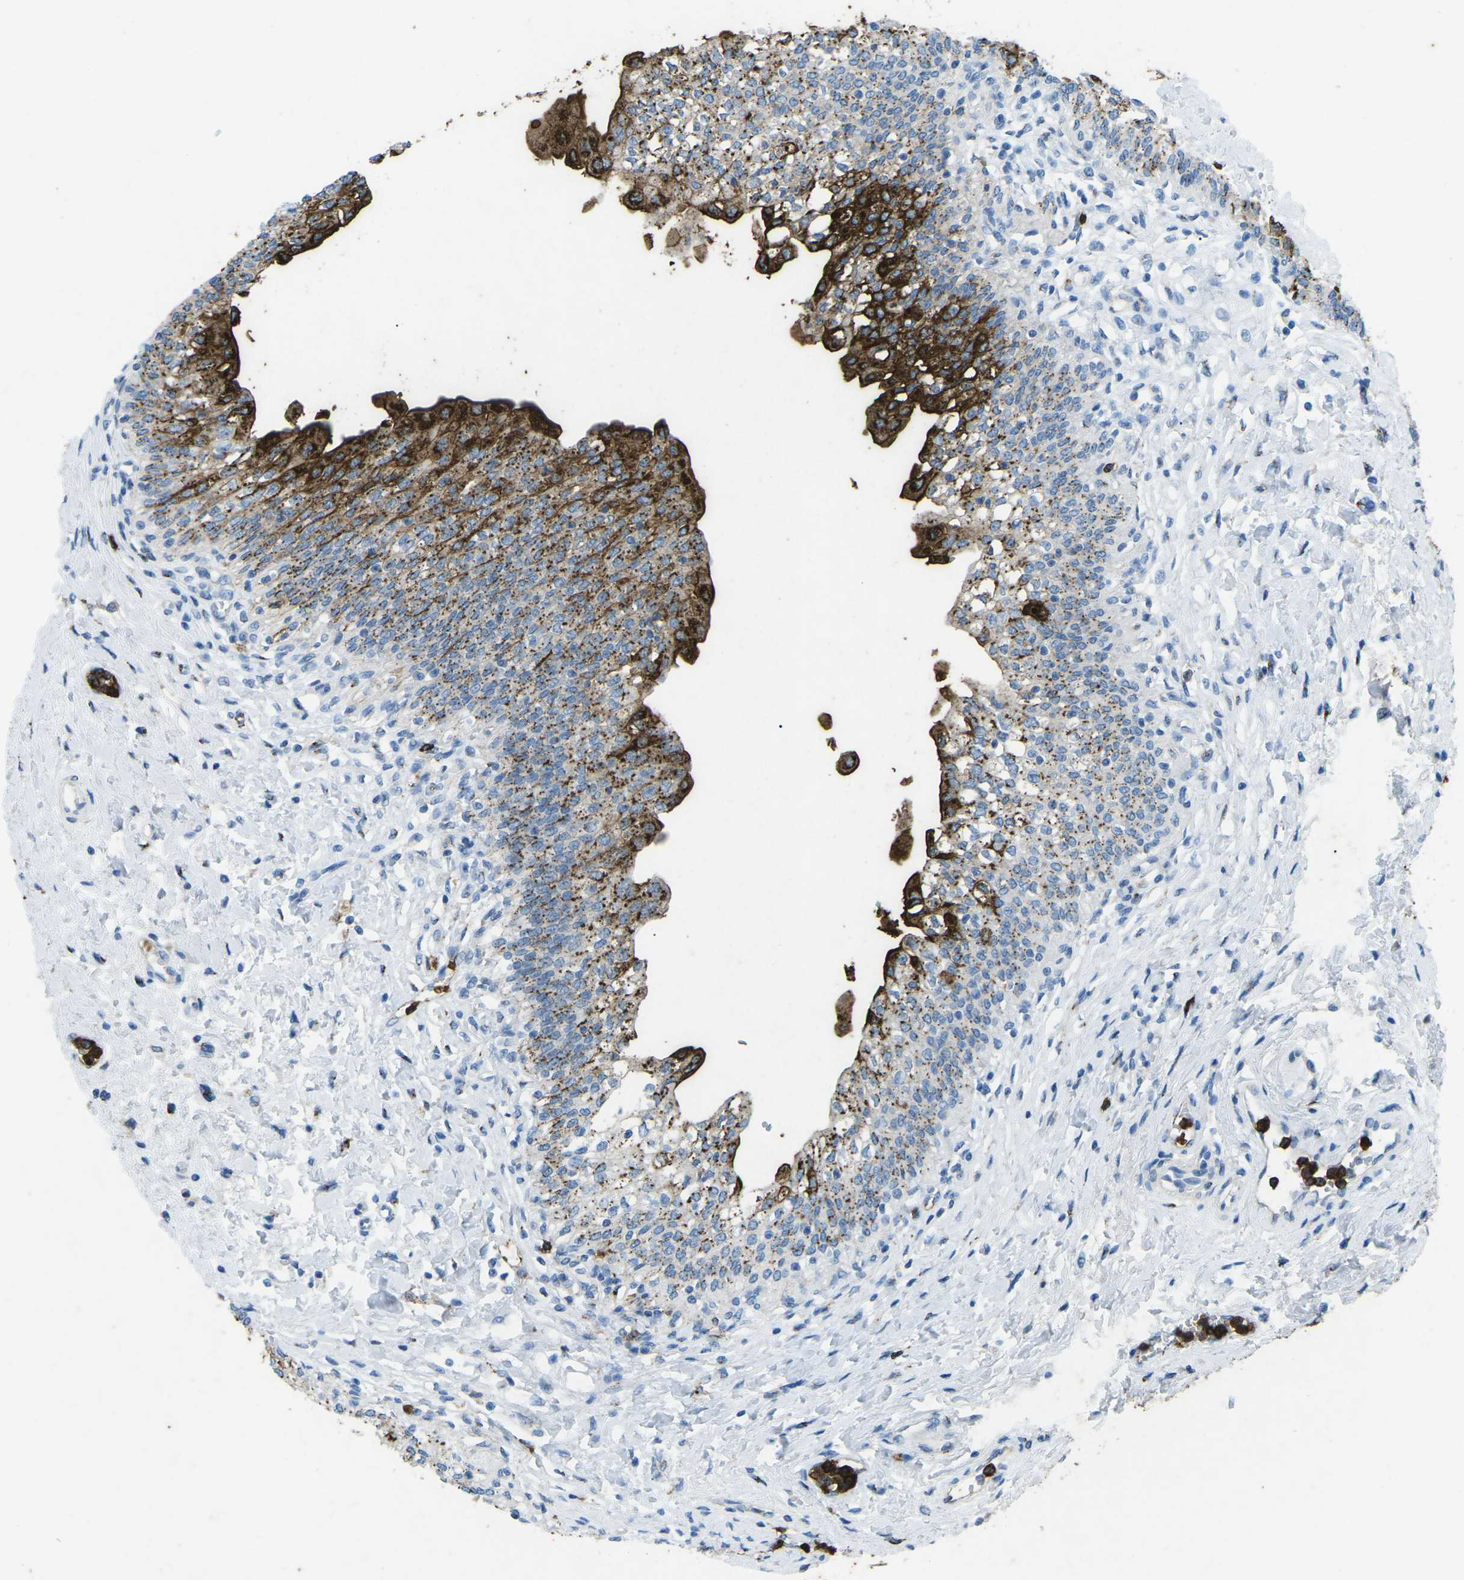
{"staining": {"intensity": "strong", "quantity": "25%-75%", "location": "cytoplasmic/membranous"}, "tissue": "urinary bladder", "cell_type": "Urothelial cells", "image_type": "normal", "snomed": [{"axis": "morphology", "description": "Normal tissue, NOS"}, {"axis": "topography", "description": "Urinary bladder"}], "caption": "An immunohistochemistry photomicrograph of unremarkable tissue is shown. Protein staining in brown highlights strong cytoplasmic/membranous positivity in urinary bladder within urothelial cells. Using DAB (brown) and hematoxylin (blue) stains, captured at high magnification using brightfield microscopy.", "gene": "CTAGE1", "patient": {"sex": "male", "age": 55}}